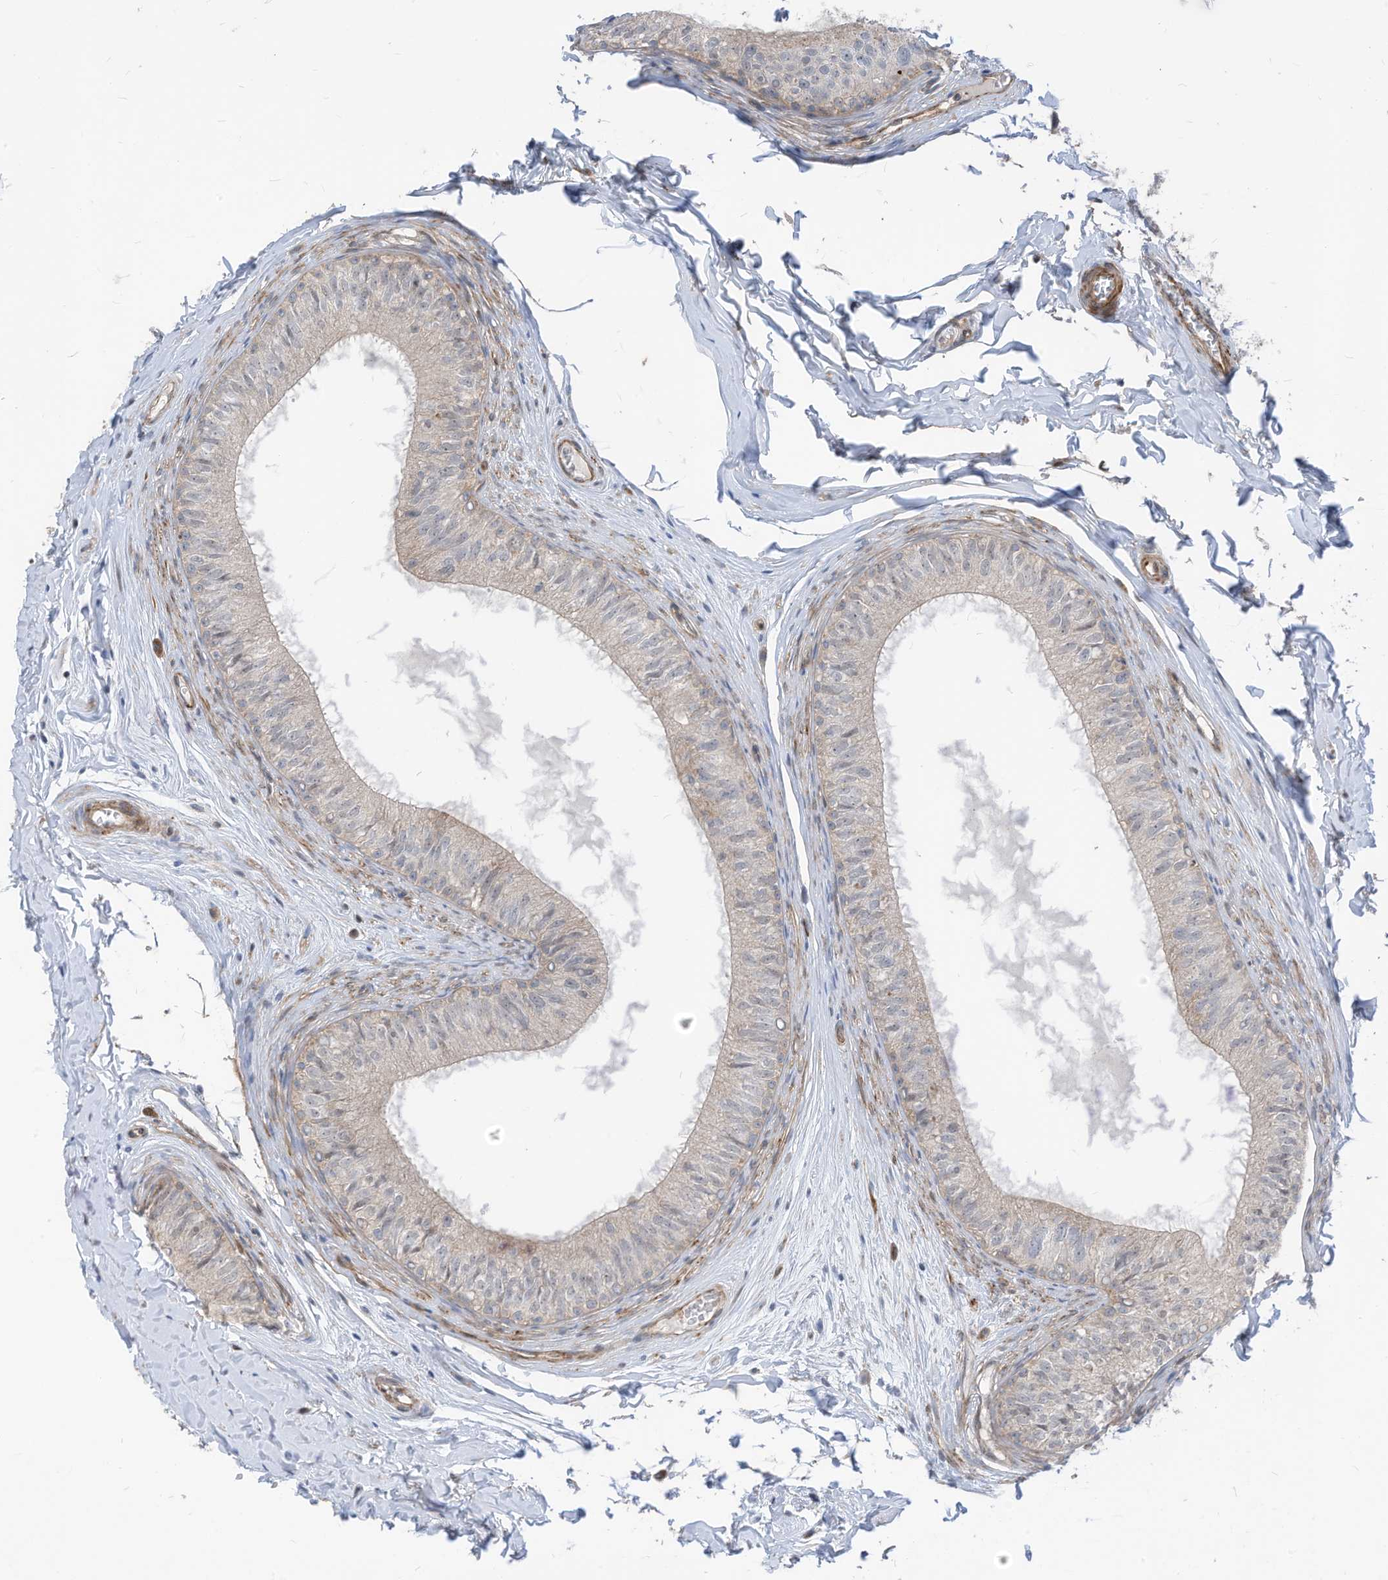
{"staining": {"intensity": "weak", "quantity": "<25%", "location": "nuclear"}, "tissue": "epididymis", "cell_type": "Glandular cells", "image_type": "normal", "snomed": [{"axis": "morphology", "description": "Normal tissue, NOS"}, {"axis": "morphology", "description": "Seminoma in situ"}, {"axis": "topography", "description": "Testis"}, {"axis": "topography", "description": "Epididymis"}], "caption": "Human epididymis stained for a protein using immunohistochemistry (IHC) reveals no positivity in glandular cells.", "gene": "GPATCH3", "patient": {"sex": "male", "age": 28}}